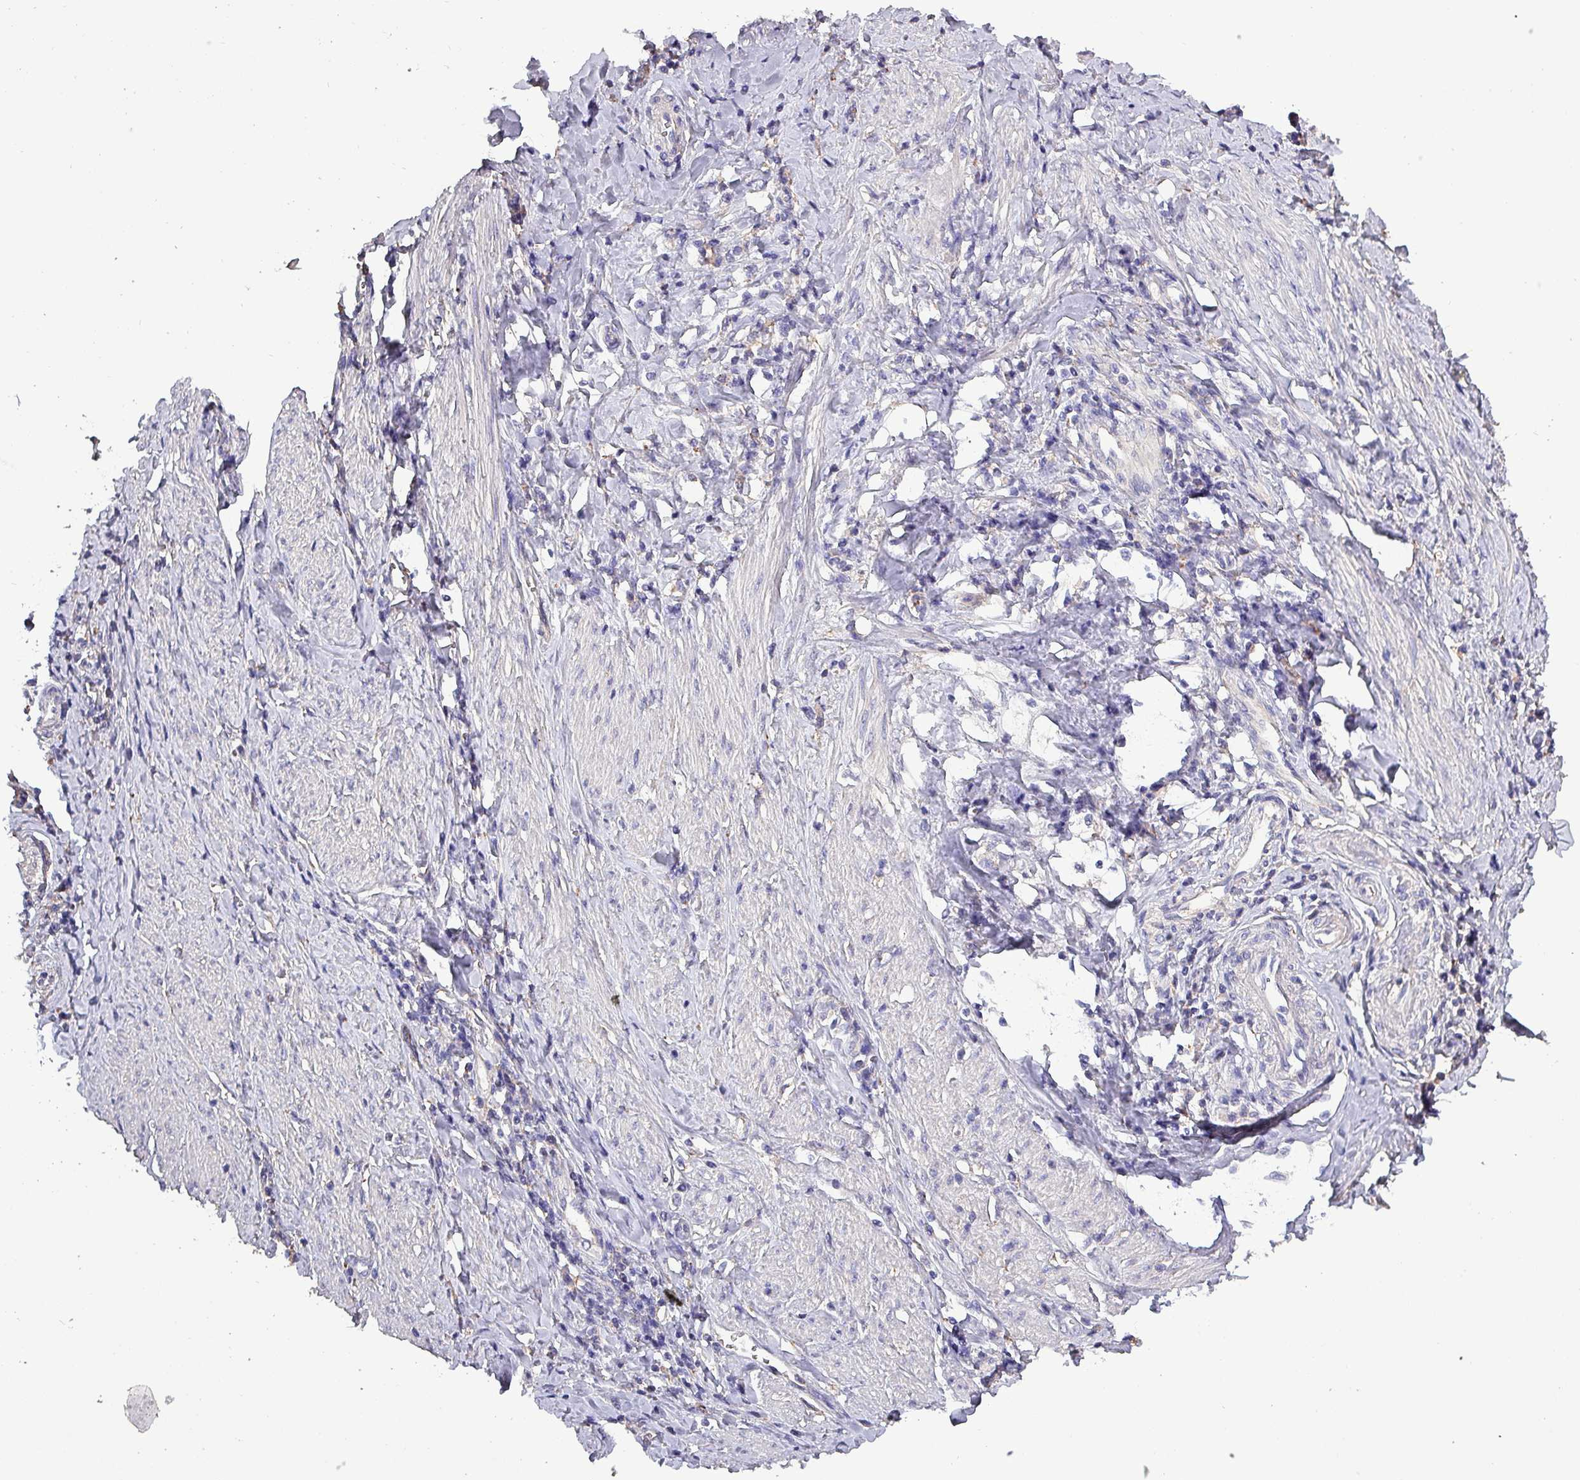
{"staining": {"intensity": "negative", "quantity": "none", "location": "none"}, "tissue": "cervical cancer", "cell_type": "Tumor cells", "image_type": "cancer", "snomed": [{"axis": "morphology", "description": "Squamous cell carcinoma, NOS"}, {"axis": "topography", "description": "Cervix"}], "caption": "There is no significant expression in tumor cells of cervical cancer.", "gene": "HTRA4", "patient": {"sex": "female", "age": 52}}